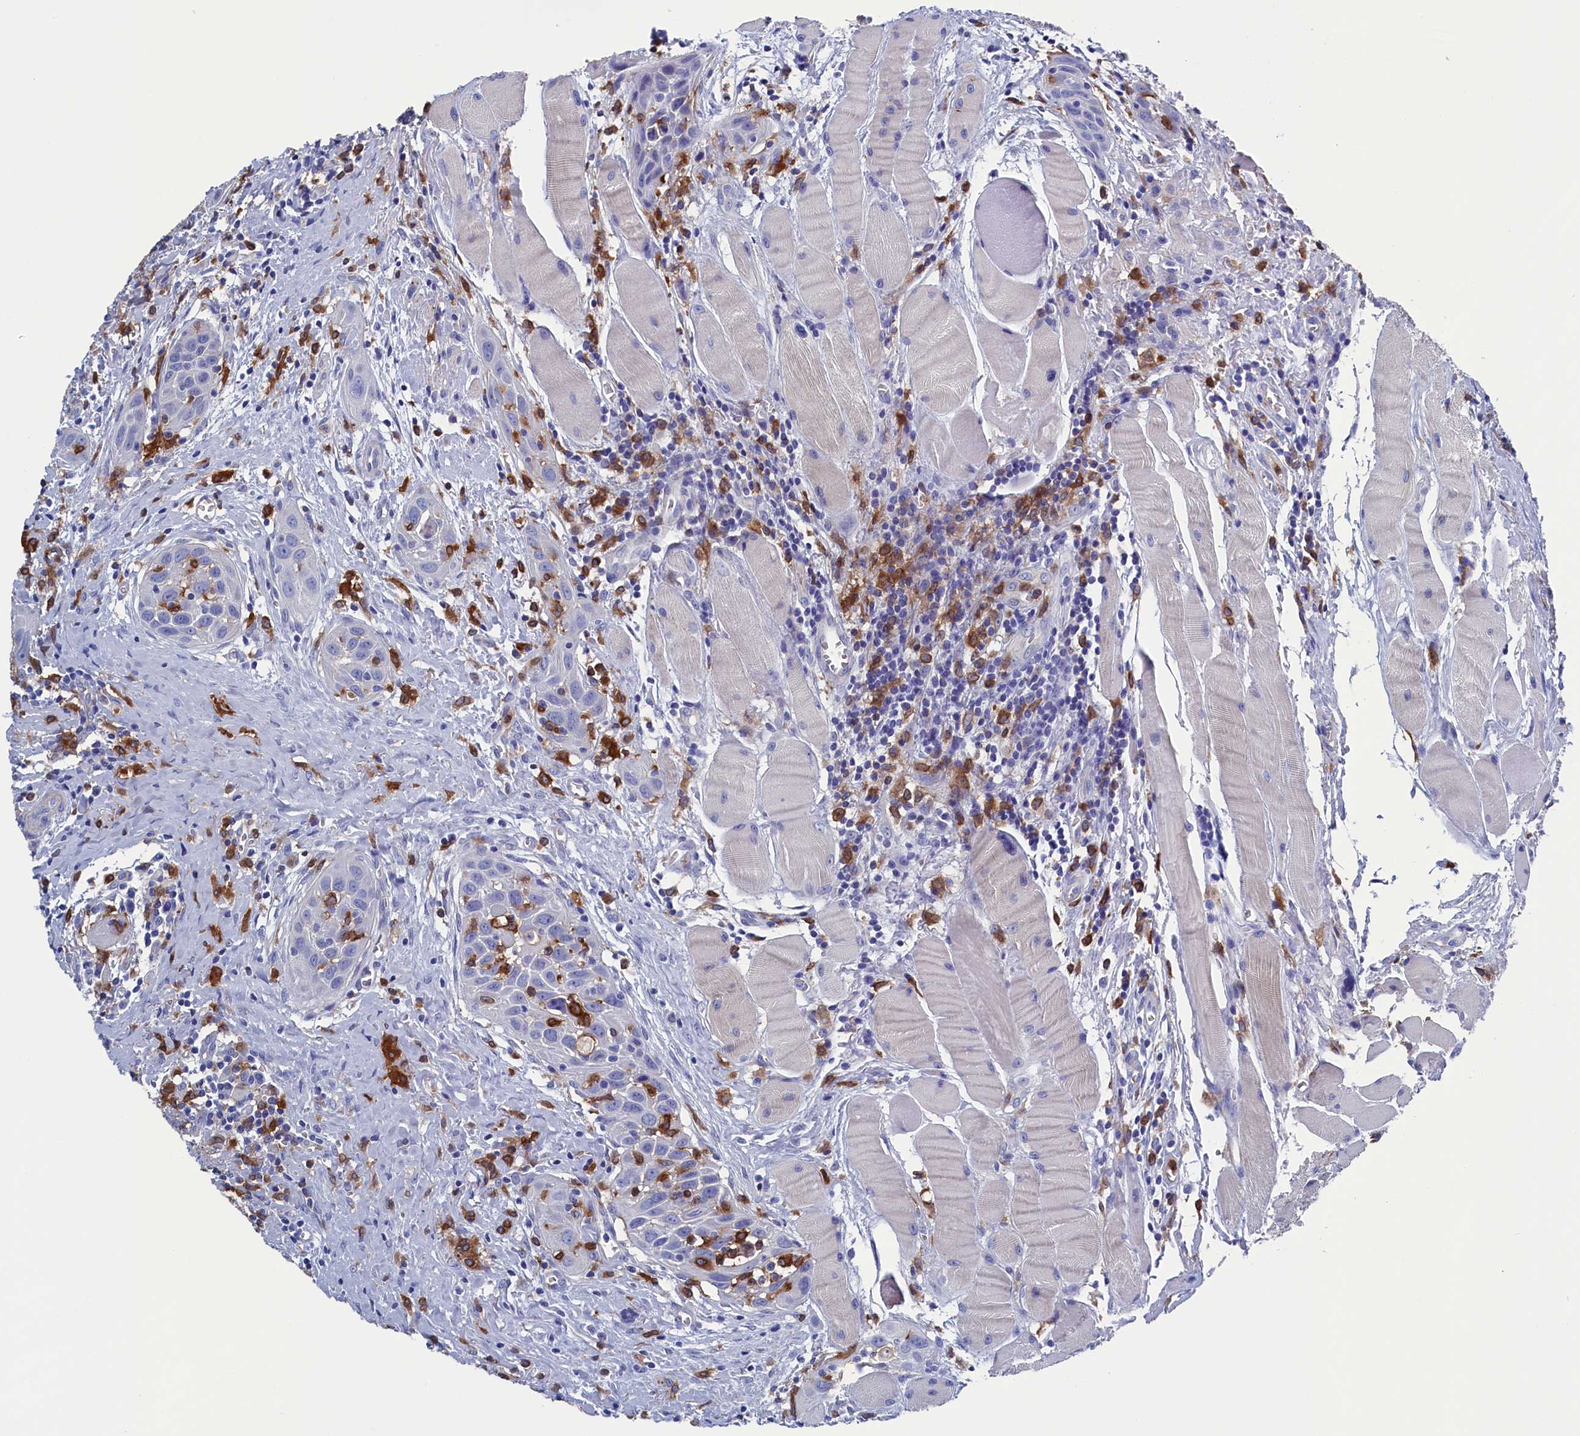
{"staining": {"intensity": "negative", "quantity": "none", "location": "none"}, "tissue": "head and neck cancer", "cell_type": "Tumor cells", "image_type": "cancer", "snomed": [{"axis": "morphology", "description": "Squamous cell carcinoma, NOS"}, {"axis": "topography", "description": "Oral tissue"}, {"axis": "topography", "description": "Head-Neck"}], "caption": "Head and neck squamous cell carcinoma stained for a protein using immunohistochemistry (IHC) displays no positivity tumor cells.", "gene": "TYROBP", "patient": {"sex": "female", "age": 50}}